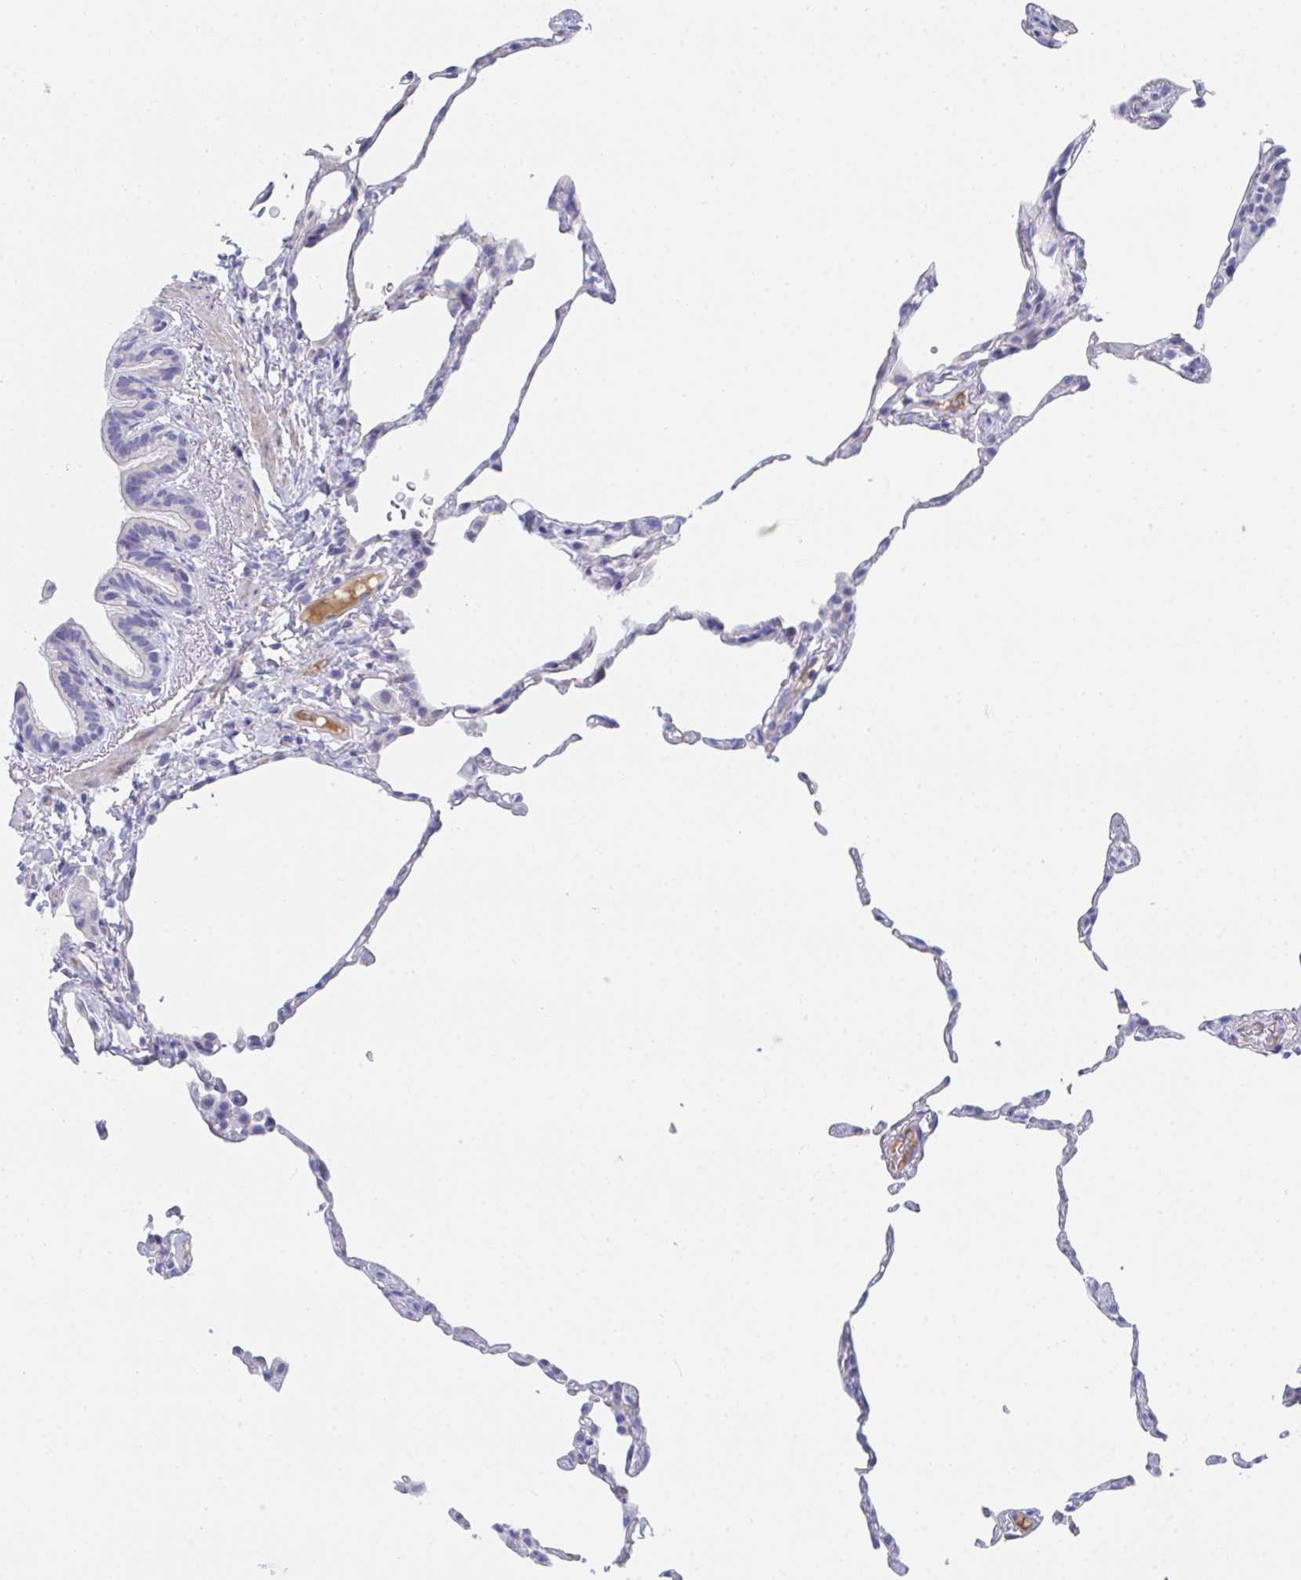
{"staining": {"intensity": "negative", "quantity": "none", "location": "none"}, "tissue": "lung", "cell_type": "Alveolar cells", "image_type": "normal", "snomed": [{"axis": "morphology", "description": "Normal tissue, NOS"}, {"axis": "topography", "description": "Lung"}], "caption": "Alveolar cells are negative for brown protein staining in unremarkable lung. (DAB IHC visualized using brightfield microscopy, high magnification).", "gene": "TNFAIP6", "patient": {"sex": "female", "age": 57}}